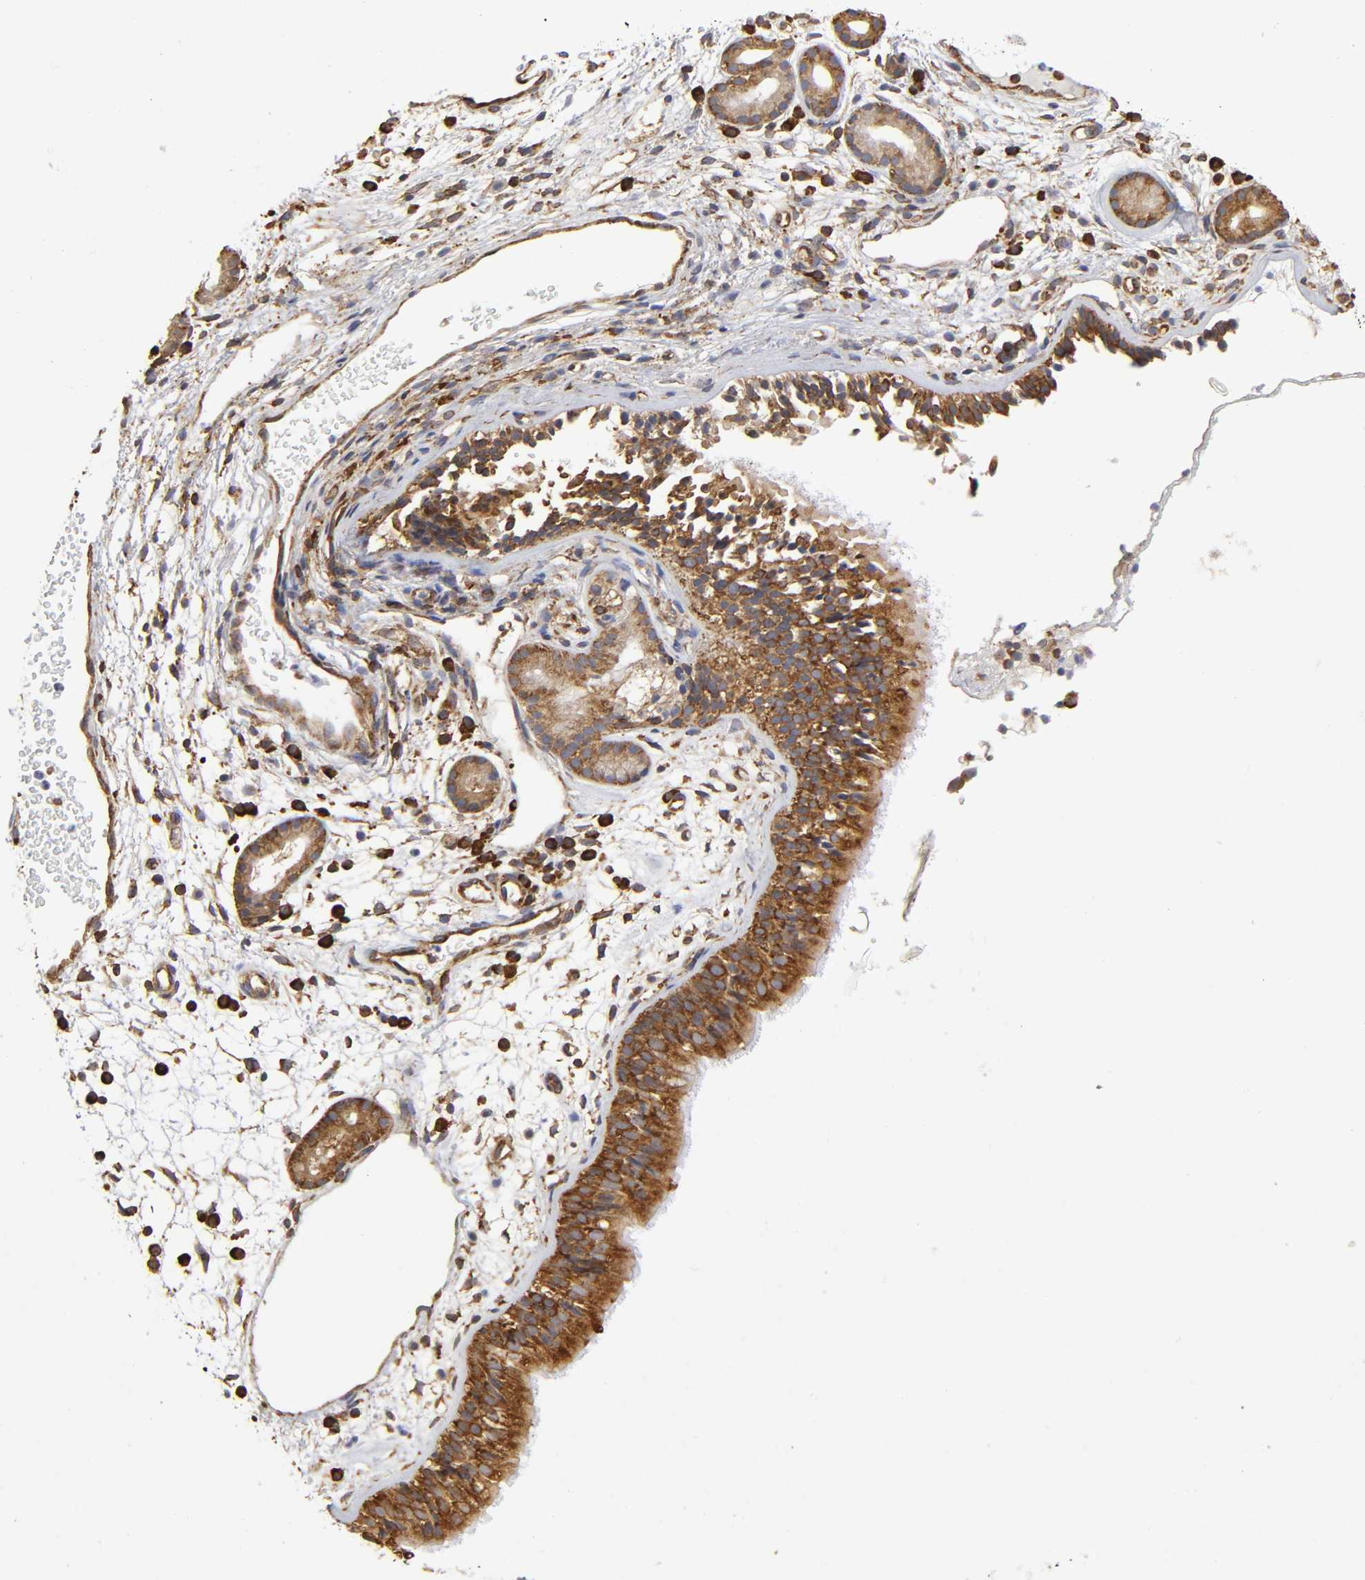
{"staining": {"intensity": "strong", "quantity": ">75%", "location": "cytoplasmic/membranous"}, "tissue": "nasopharynx", "cell_type": "Respiratory epithelial cells", "image_type": "normal", "snomed": [{"axis": "morphology", "description": "Normal tissue, NOS"}, {"axis": "morphology", "description": "Inflammation, NOS"}, {"axis": "topography", "description": "Nasopharynx"}], "caption": "Brown immunohistochemical staining in normal nasopharynx reveals strong cytoplasmic/membranous staining in about >75% of respiratory epithelial cells. (Brightfield microscopy of DAB IHC at high magnification).", "gene": "RPL14", "patient": {"sex": "female", "age": 55}}